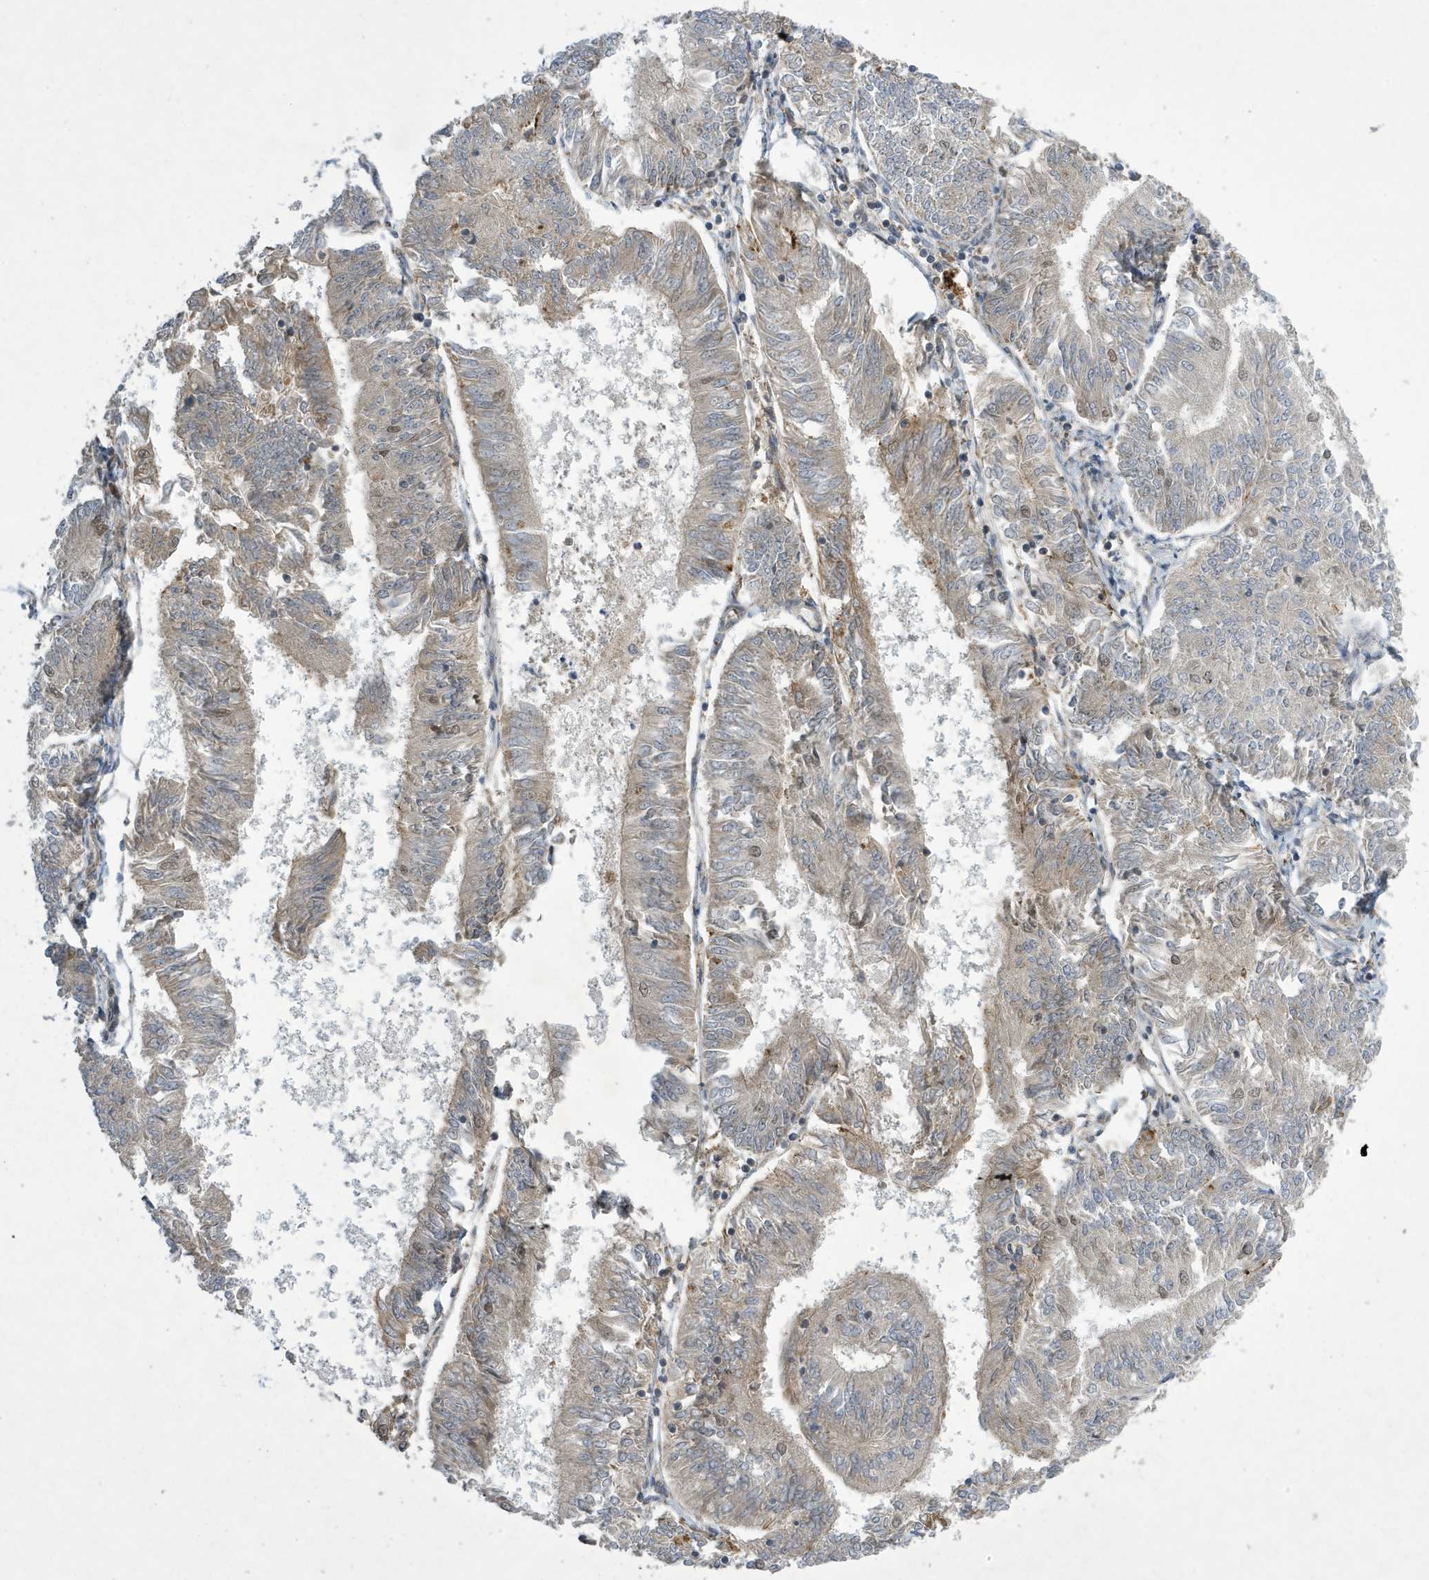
{"staining": {"intensity": "weak", "quantity": "<25%", "location": "cytoplasmic/membranous"}, "tissue": "endometrial cancer", "cell_type": "Tumor cells", "image_type": "cancer", "snomed": [{"axis": "morphology", "description": "Adenocarcinoma, NOS"}, {"axis": "topography", "description": "Endometrium"}], "caption": "Tumor cells are negative for brown protein staining in endometrial adenocarcinoma.", "gene": "NCOA7", "patient": {"sex": "female", "age": 58}}